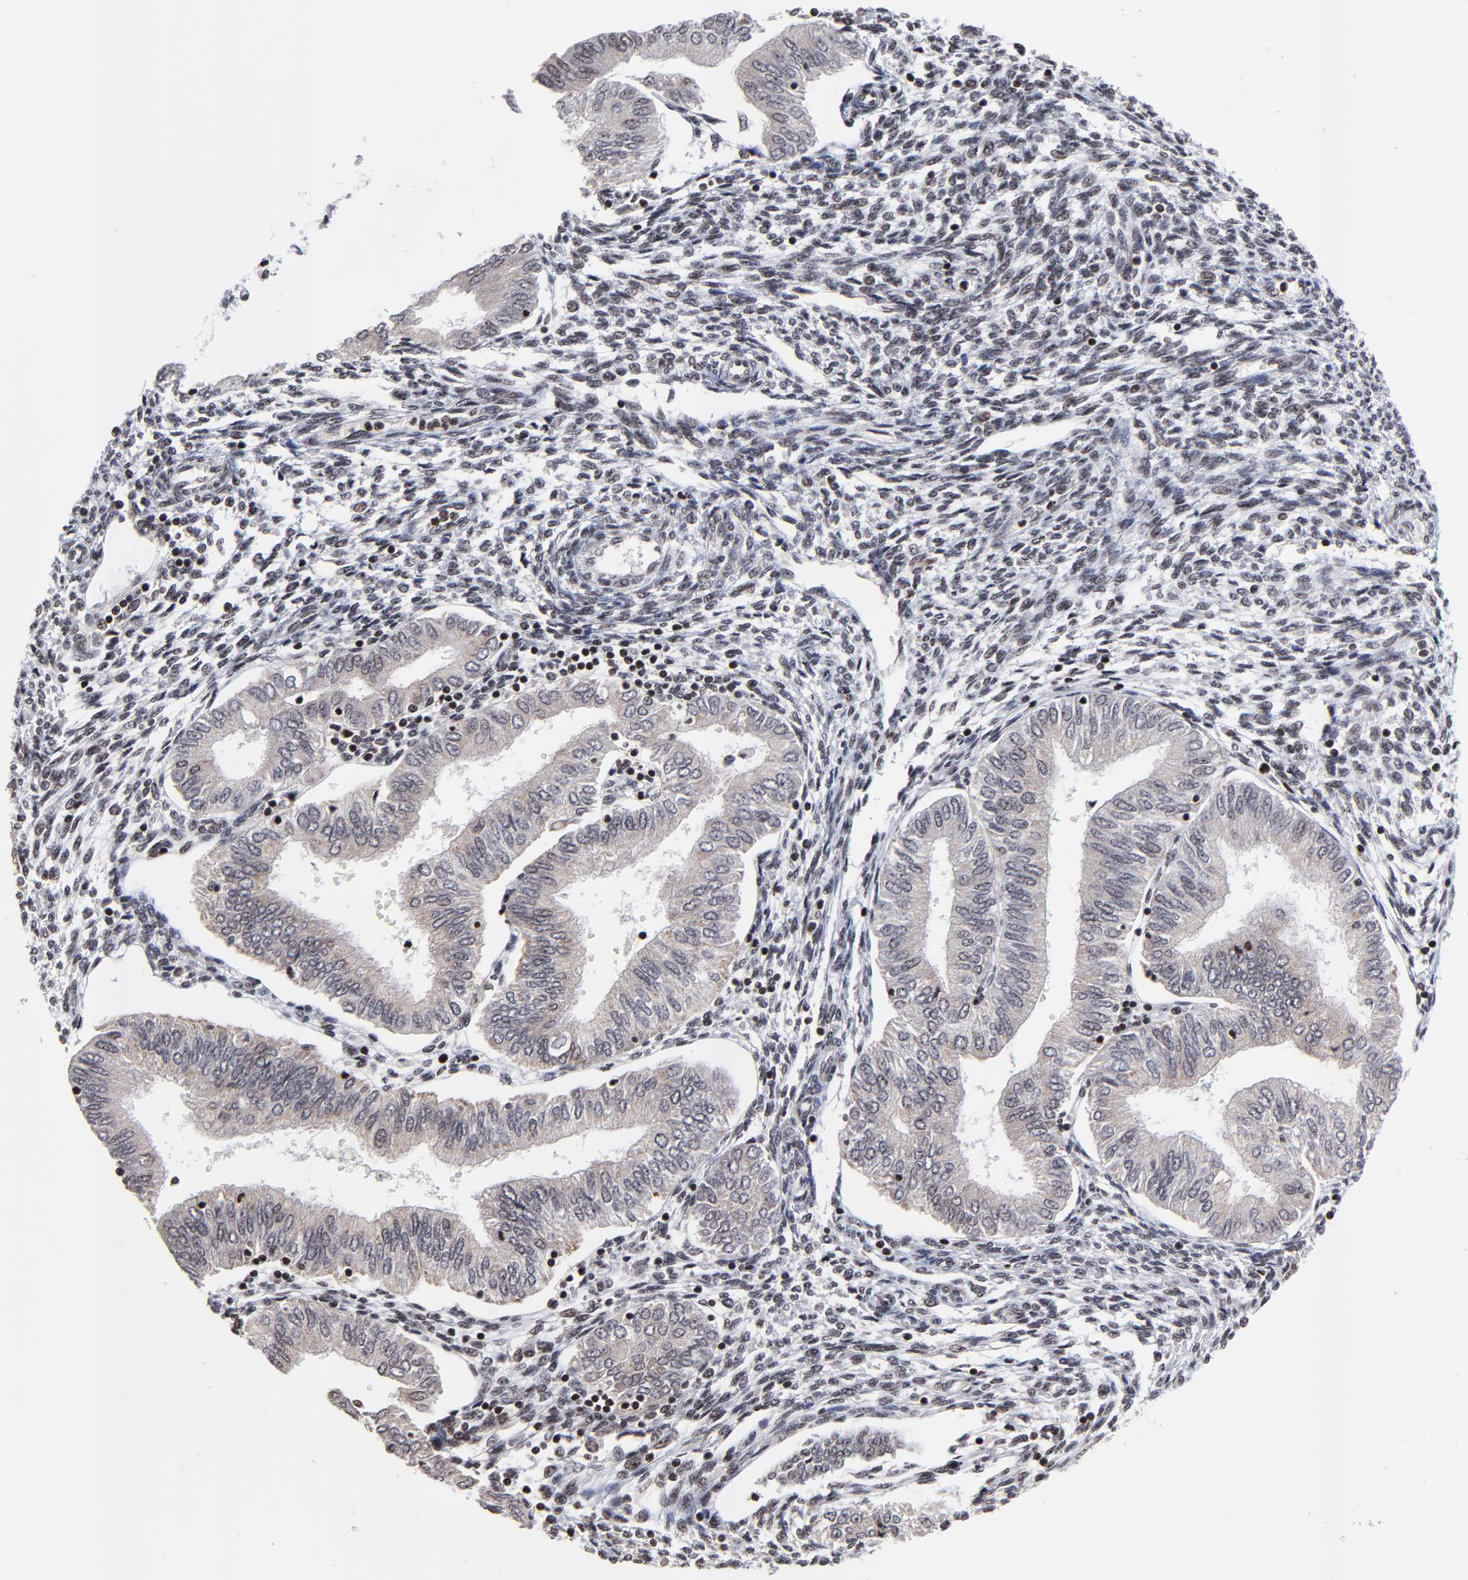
{"staining": {"intensity": "weak", "quantity": "<25%", "location": "cytoplasmic/membranous"}, "tissue": "endometrial cancer", "cell_type": "Tumor cells", "image_type": "cancer", "snomed": [{"axis": "morphology", "description": "Adenocarcinoma, NOS"}, {"axis": "topography", "description": "Endometrium"}], "caption": "Tumor cells are negative for protein expression in human endometrial cancer (adenocarcinoma). (DAB (3,3'-diaminobenzidine) immunohistochemistry, high magnification).", "gene": "ZNF777", "patient": {"sex": "female", "age": 51}}